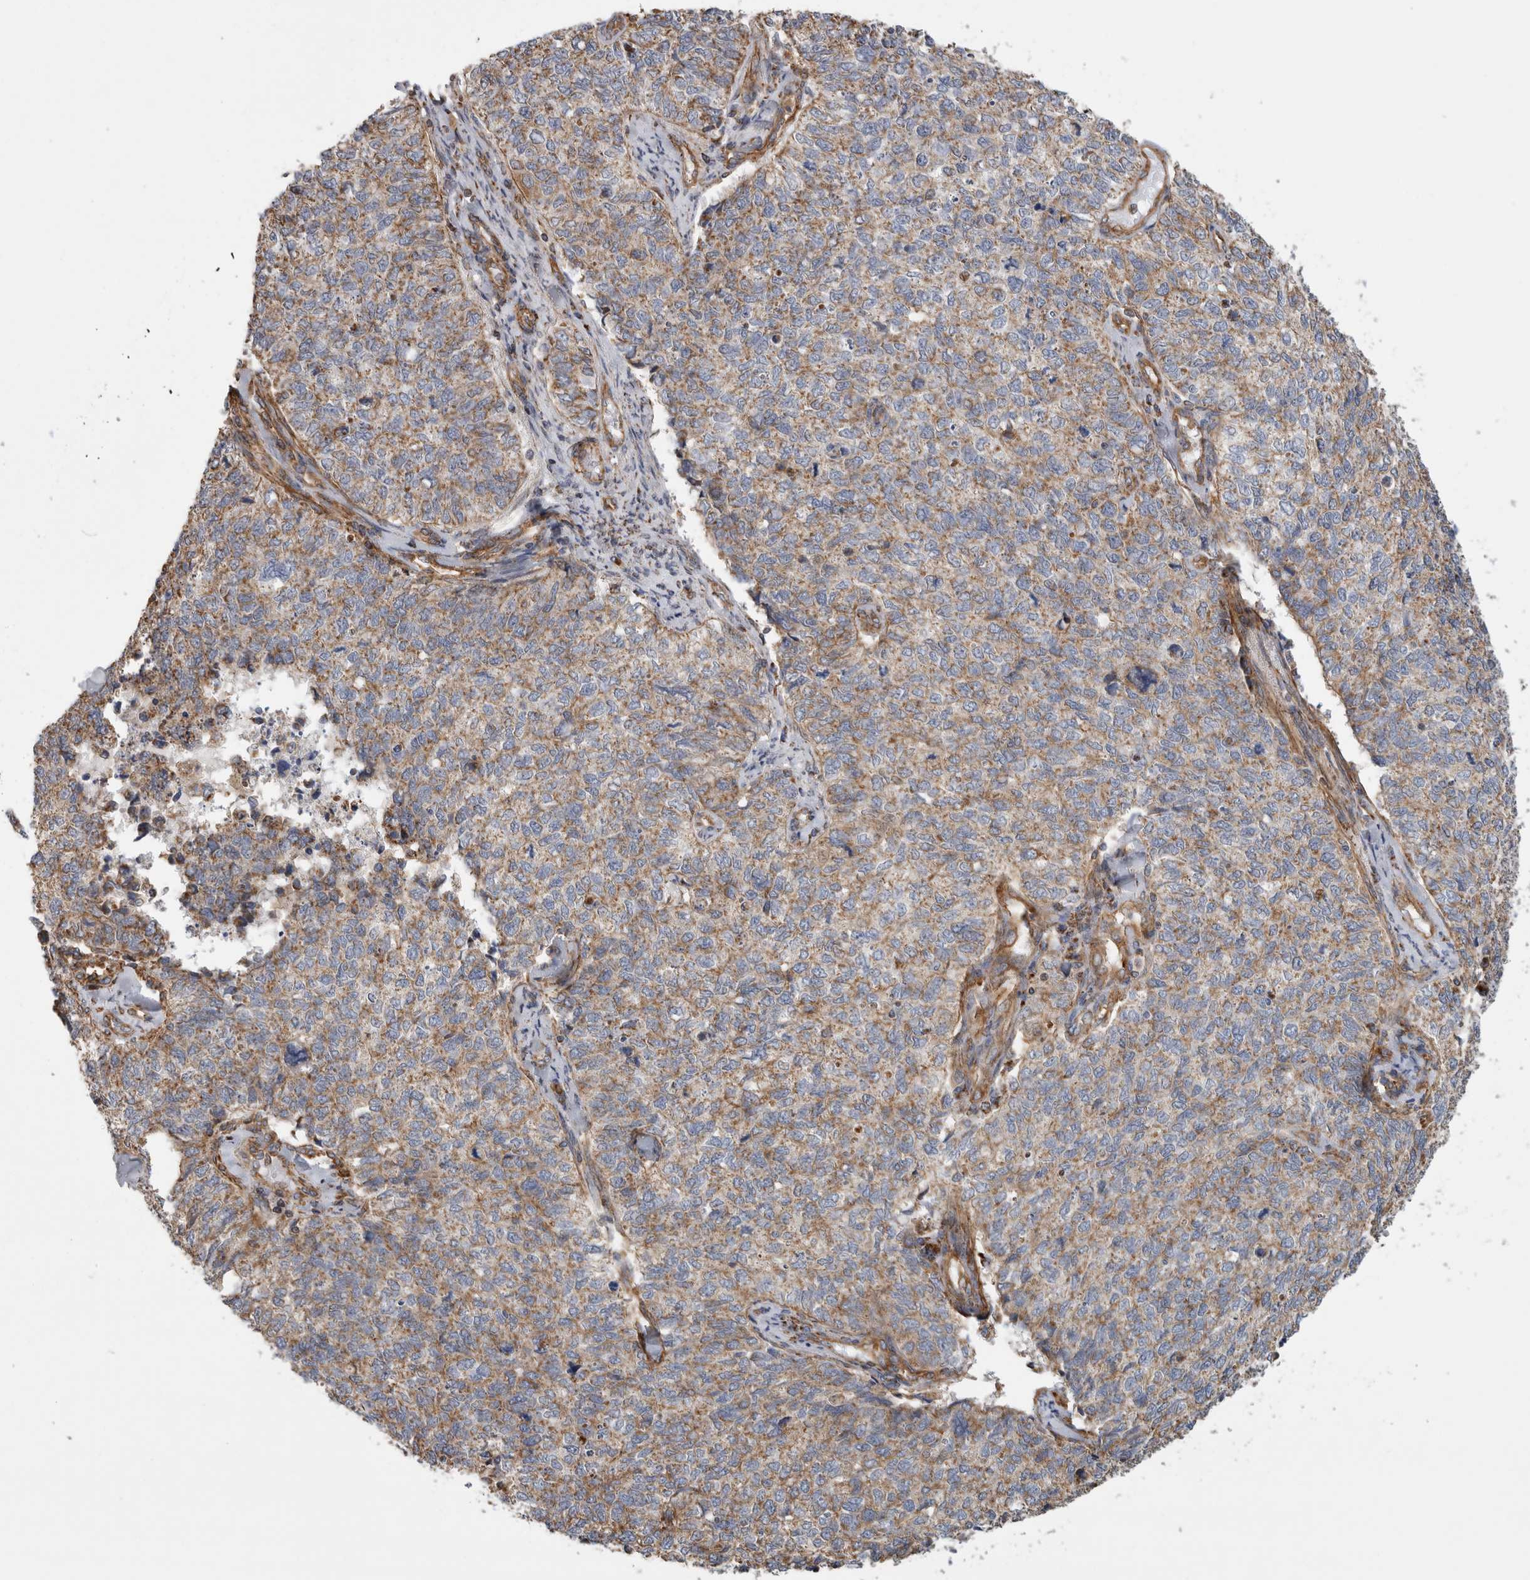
{"staining": {"intensity": "moderate", "quantity": ">75%", "location": "cytoplasmic/membranous"}, "tissue": "cervical cancer", "cell_type": "Tumor cells", "image_type": "cancer", "snomed": [{"axis": "morphology", "description": "Squamous cell carcinoma, NOS"}, {"axis": "topography", "description": "Cervix"}], "caption": "Immunohistochemical staining of human cervical squamous cell carcinoma reveals moderate cytoplasmic/membranous protein staining in approximately >75% of tumor cells.", "gene": "SFXN2", "patient": {"sex": "female", "age": 63}}